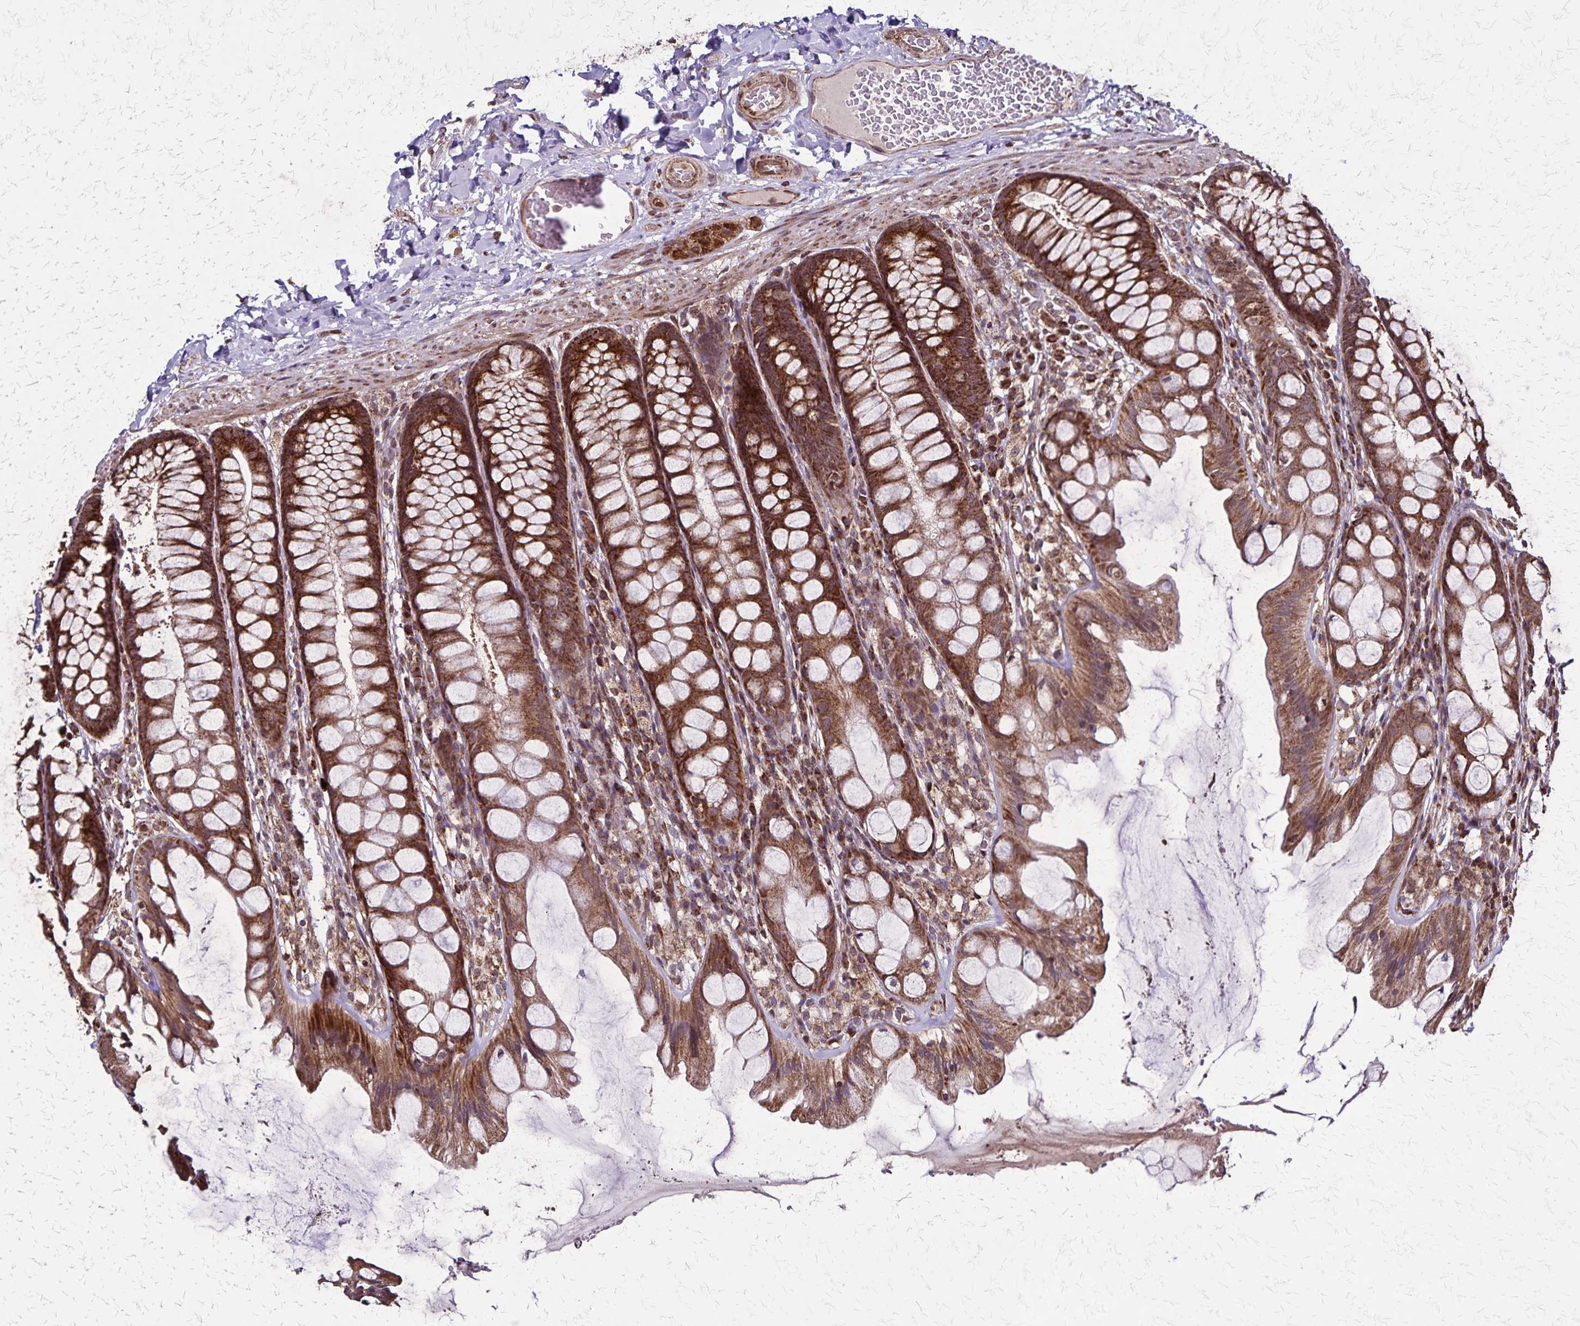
{"staining": {"intensity": "moderate", "quantity": ">75%", "location": "cytoplasmic/membranous"}, "tissue": "colon", "cell_type": "Endothelial cells", "image_type": "normal", "snomed": [{"axis": "morphology", "description": "Normal tissue, NOS"}, {"axis": "topography", "description": "Colon"}], "caption": "Moderate cytoplasmic/membranous positivity for a protein is identified in approximately >75% of endothelial cells of benign colon using IHC.", "gene": "NFS1", "patient": {"sex": "male", "age": 47}}